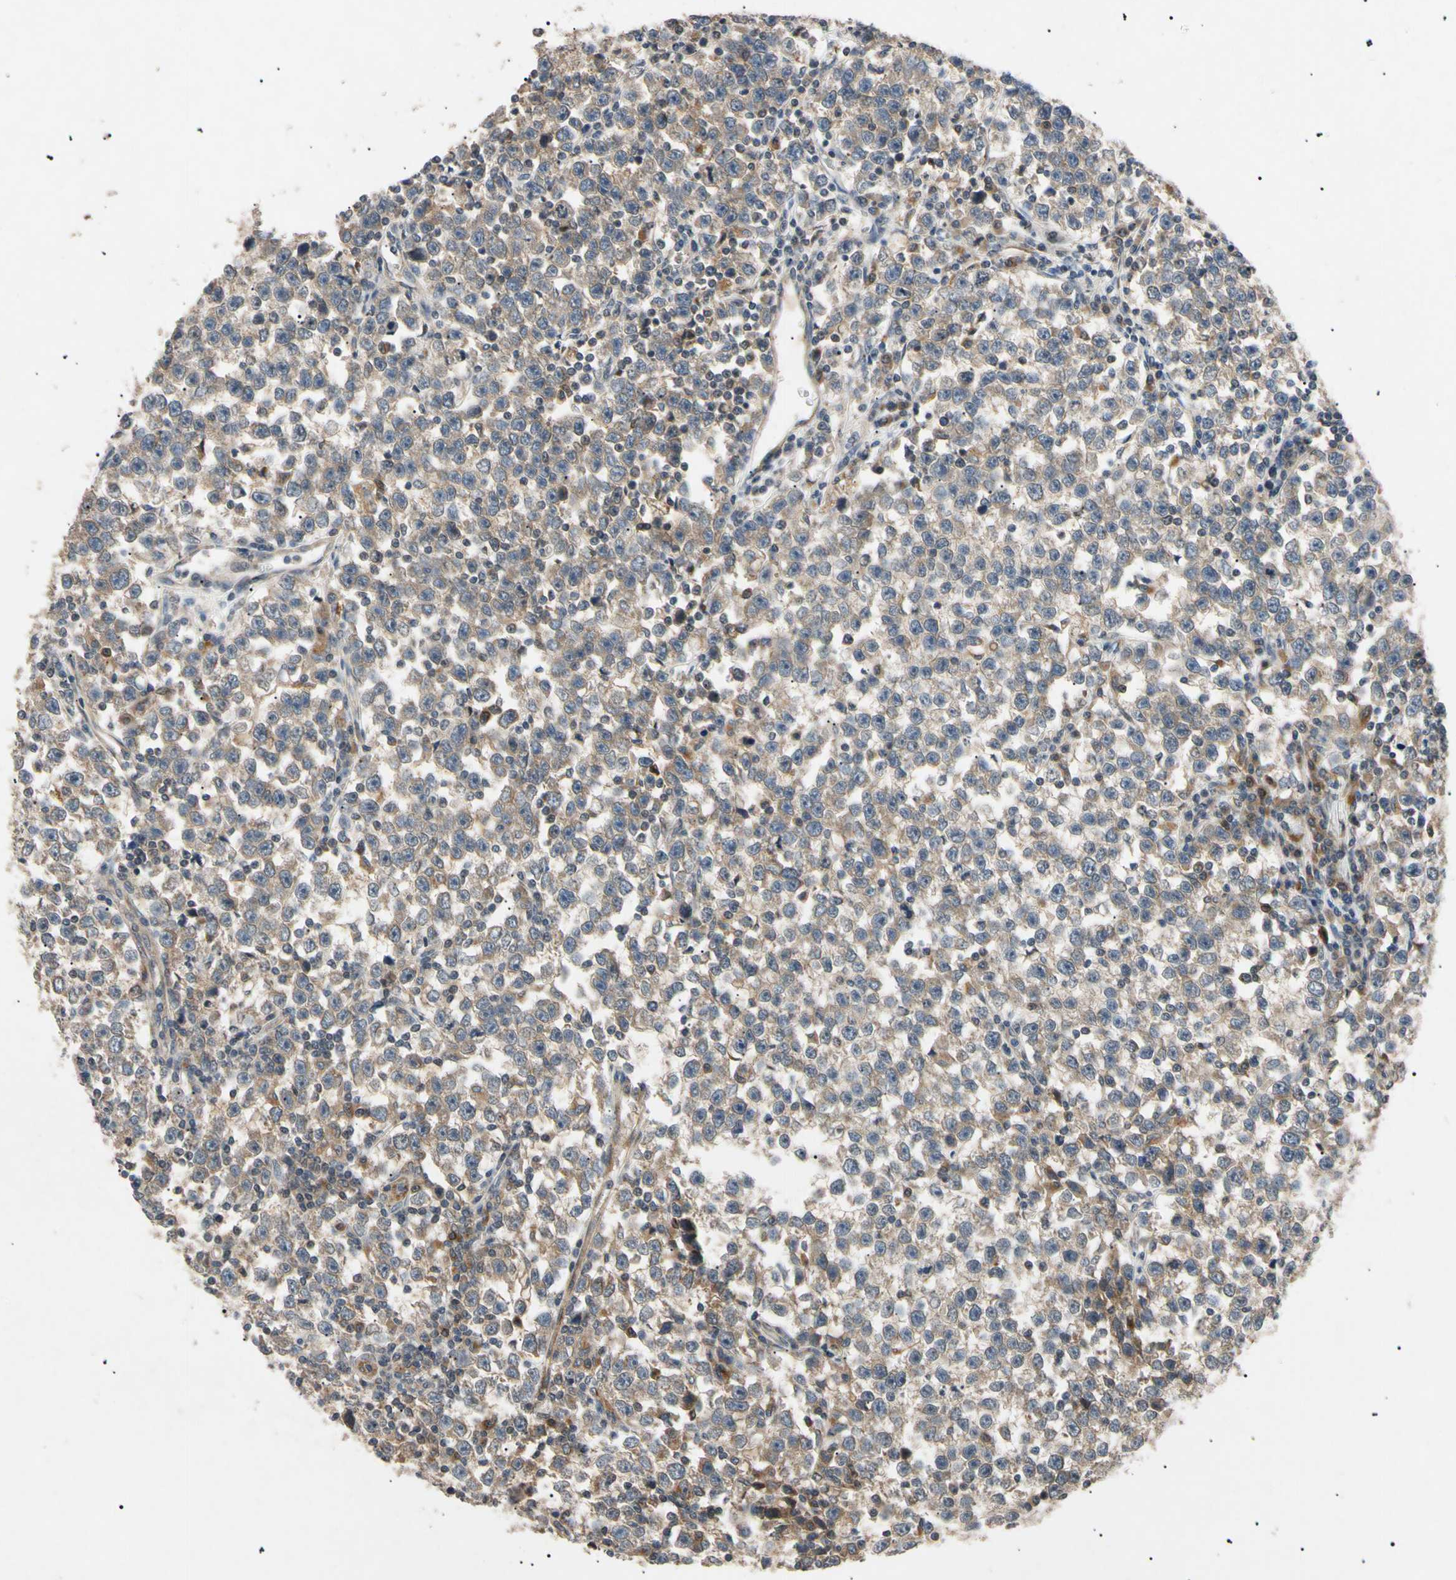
{"staining": {"intensity": "weak", "quantity": "25%-75%", "location": "cytoplasmic/membranous"}, "tissue": "testis cancer", "cell_type": "Tumor cells", "image_type": "cancer", "snomed": [{"axis": "morphology", "description": "Seminoma, NOS"}, {"axis": "topography", "description": "Testis"}], "caption": "Protein staining shows weak cytoplasmic/membranous positivity in about 25%-75% of tumor cells in testis seminoma.", "gene": "TUBB4A", "patient": {"sex": "male", "age": 43}}